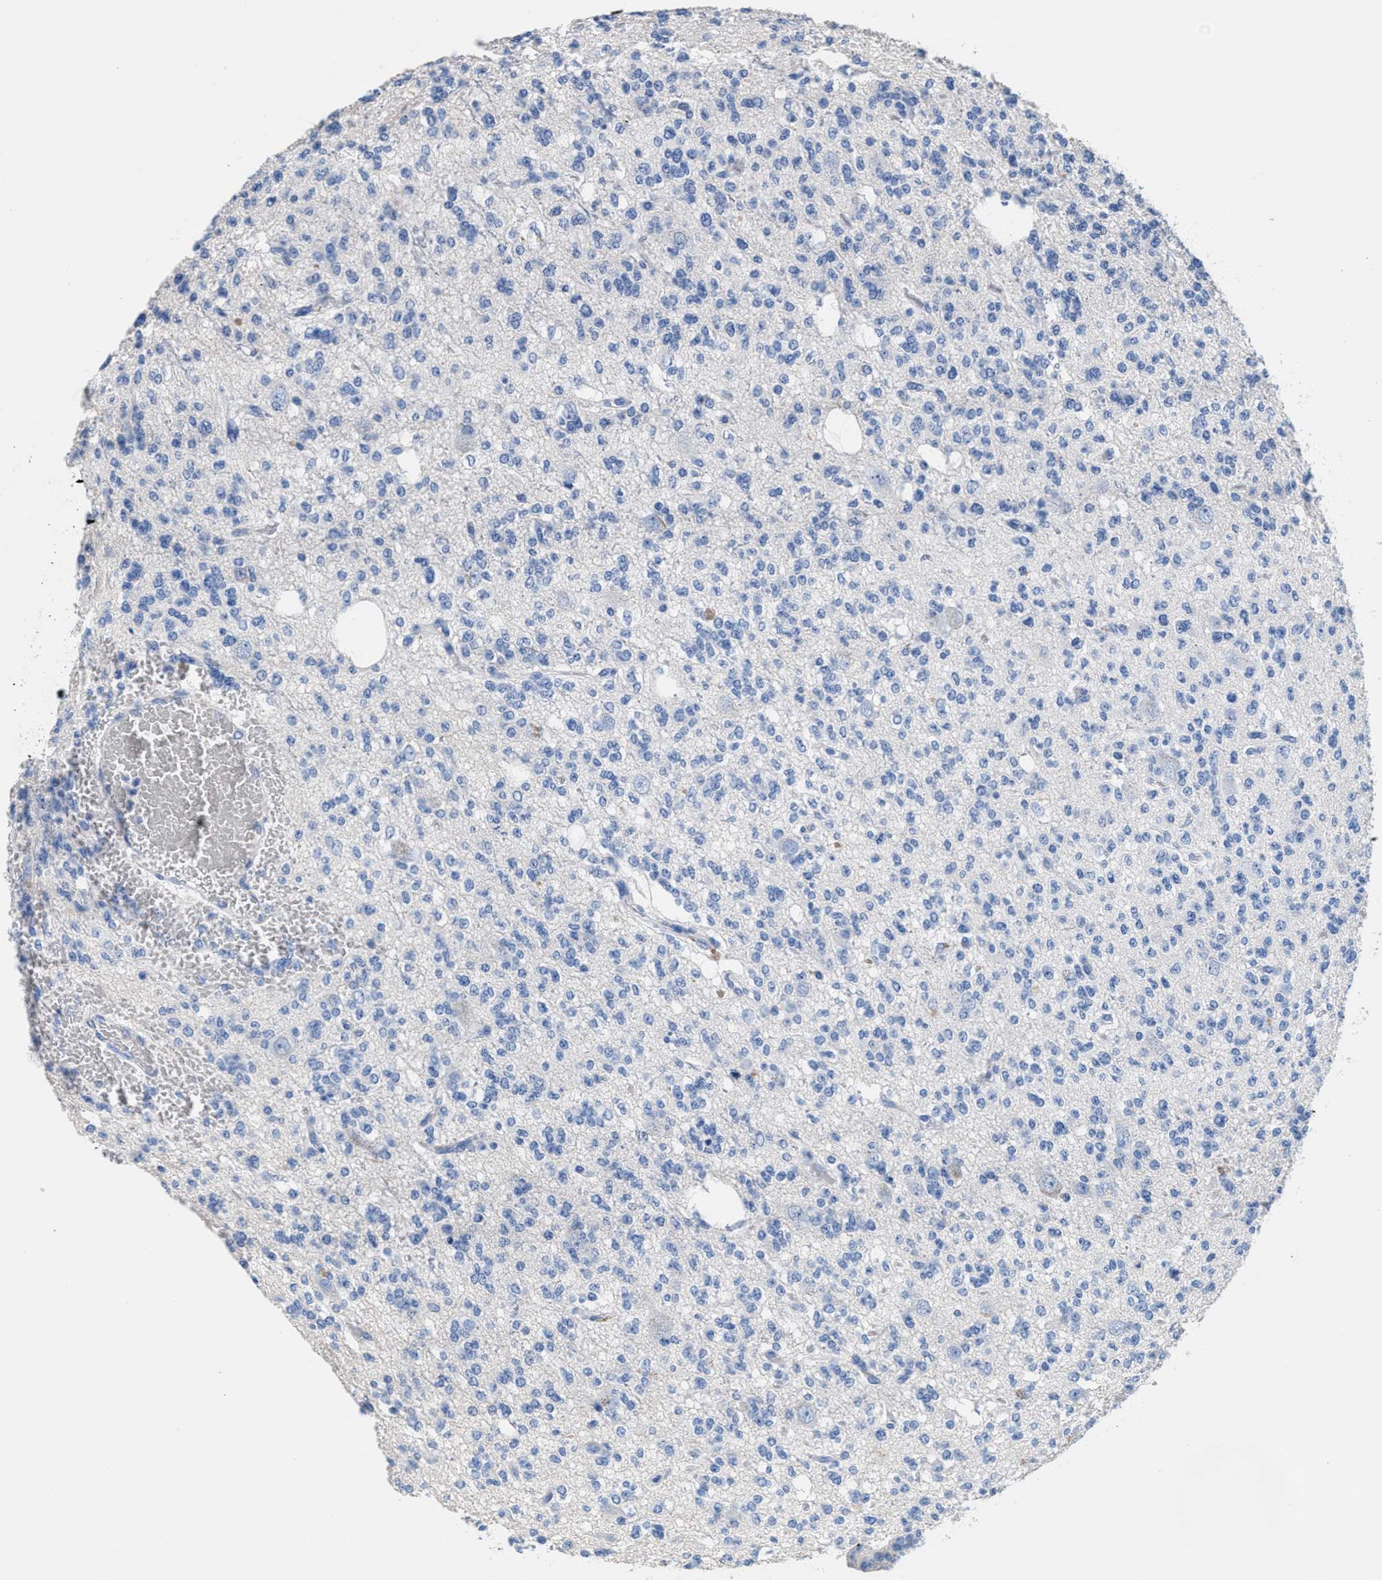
{"staining": {"intensity": "negative", "quantity": "none", "location": "none"}, "tissue": "glioma", "cell_type": "Tumor cells", "image_type": "cancer", "snomed": [{"axis": "morphology", "description": "Glioma, malignant, Low grade"}, {"axis": "topography", "description": "Brain"}], "caption": "High magnification brightfield microscopy of glioma stained with DAB (brown) and counterstained with hematoxylin (blue): tumor cells show no significant staining.", "gene": "SLFN13", "patient": {"sex": "male", "age": 38}}